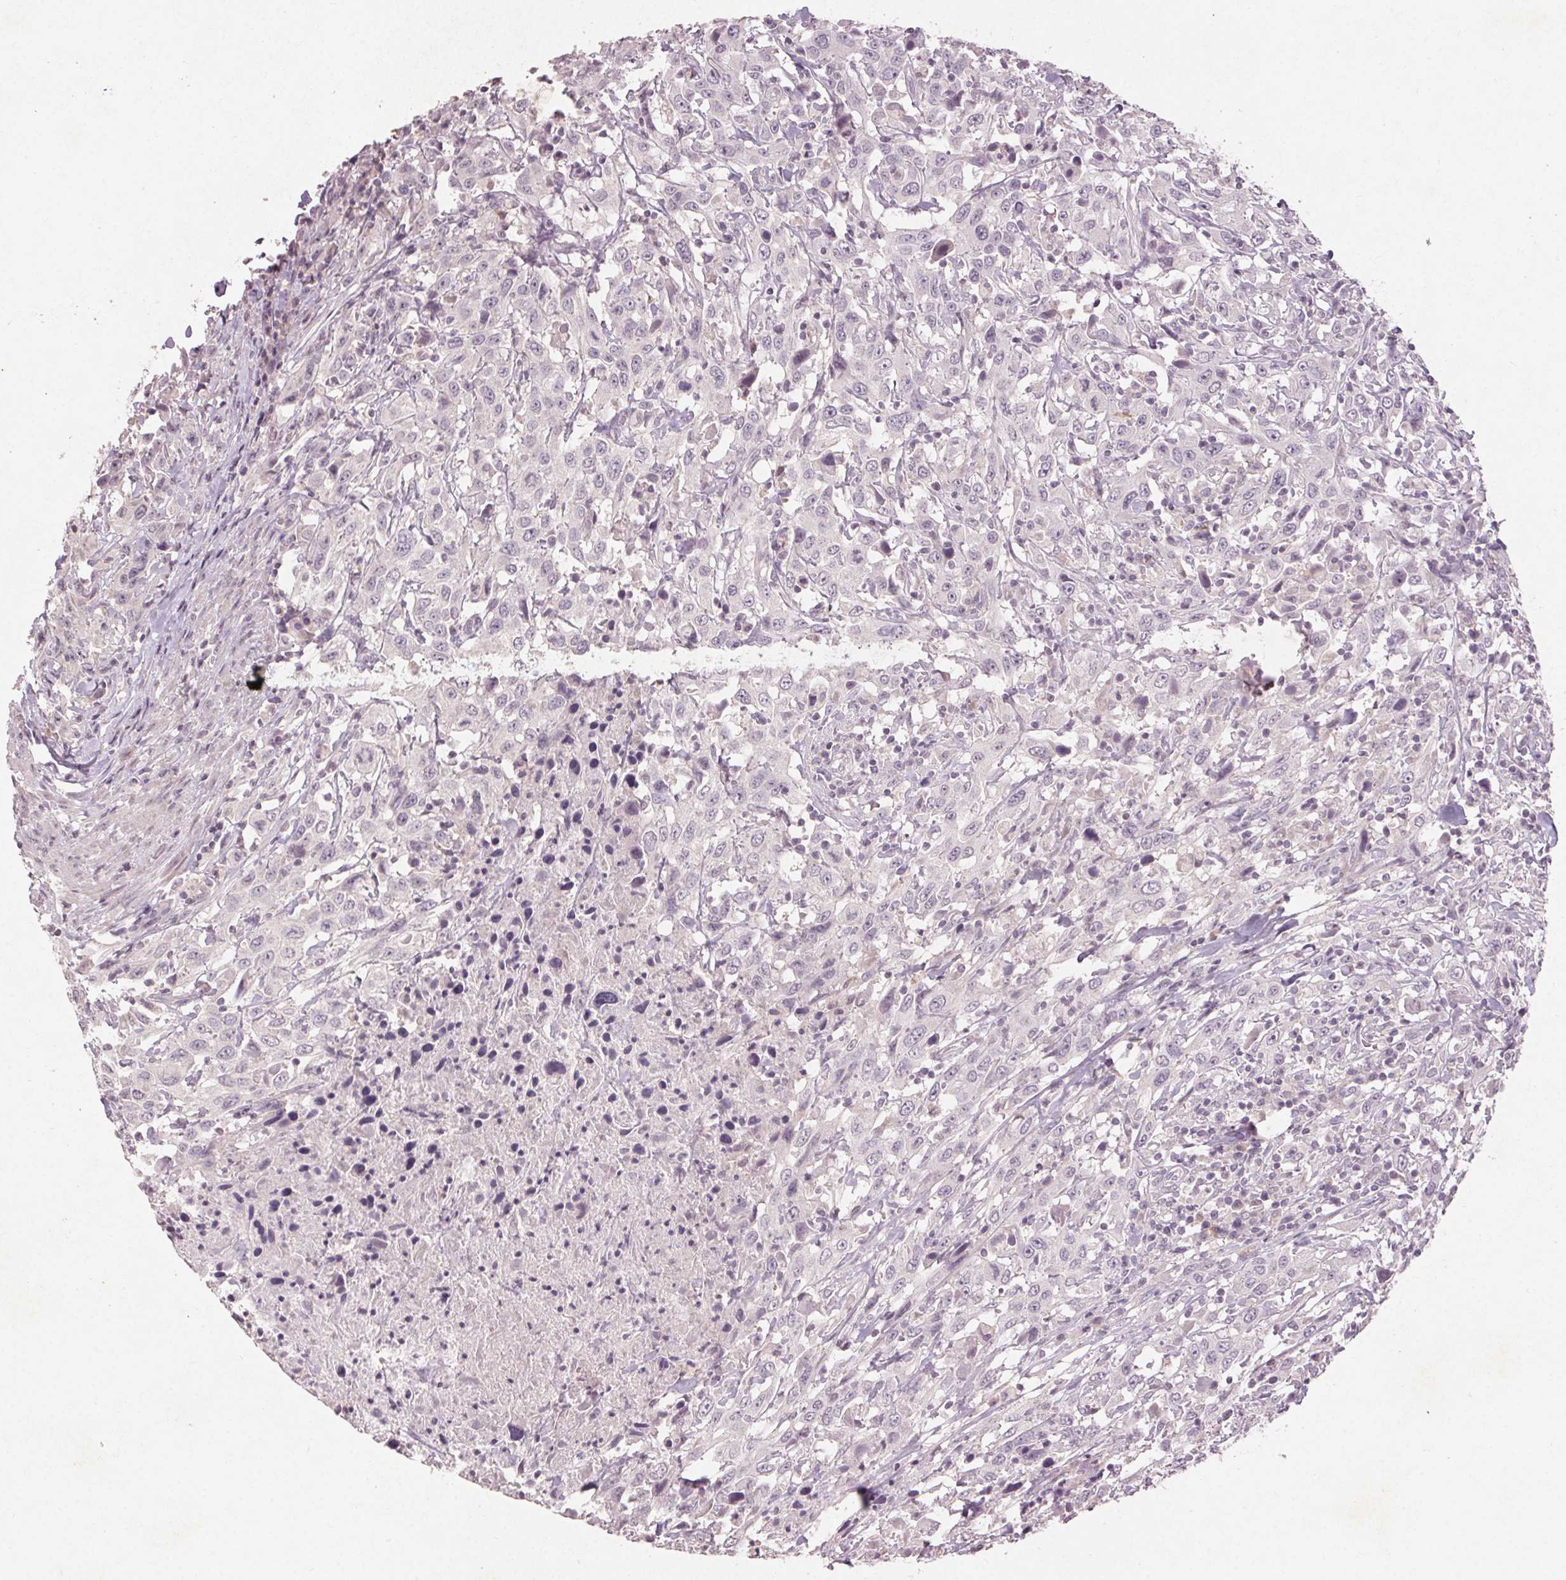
{"staining": {"intensity": "negative", "quantity": "none", "location": "none"}, "tissue": "urothelial cancer", "cell_type": "Tumor cells", "image_type": "cancer", "snomed": [{"axis": "morphology", "description": "Urothelial carcinoma, High grade"}, {"axis": "topography", "description": "Urinary bladder"}], "caption": "Protein analysis of urothelial carcinoma (high-grade) demonstrates no significant positivity in tumor cells.", "gene": "KLRC3", "patient": {"sex": "male", "age": 61}}